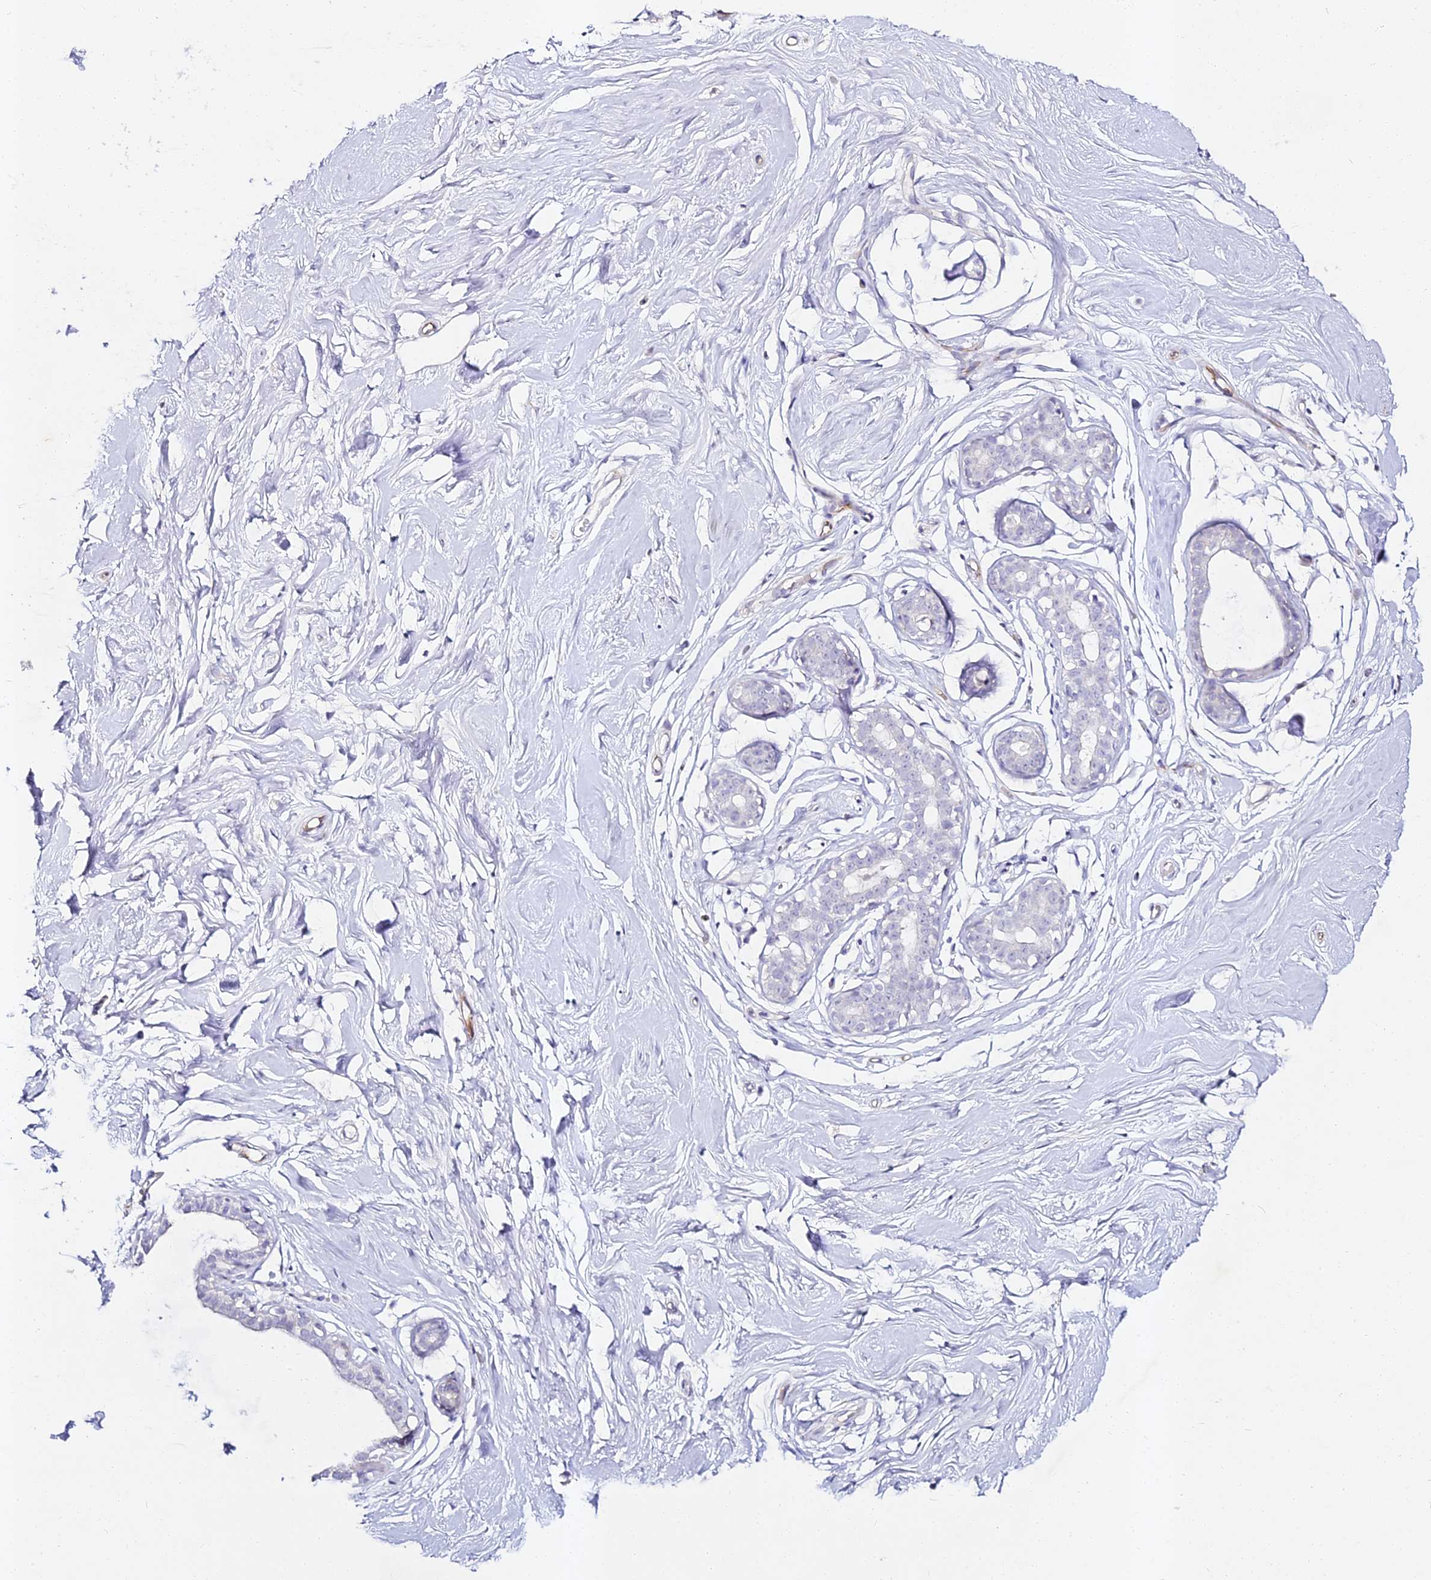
{"staining": {"intensity": "negative", "quantity": "none", "location": "none"}, "tissue": "breast", "cell_type": "Adipocytes", "image_type": "normal", "snomed": [{"axis": "morphology", "description": "Normal tissue, NOS"}, {"axis": "morphology", "description": "Adenoma, NOS"}, {"axis": "topography", "description": "Breast"}], "caption": "Immunohistochemistry micrograph of unremarkable breast: human breast stained with DAB exhibits no significant protein expression in adipocytes.", "gene": "ALPG", "patient": {"sex": "female", "age": 23}}